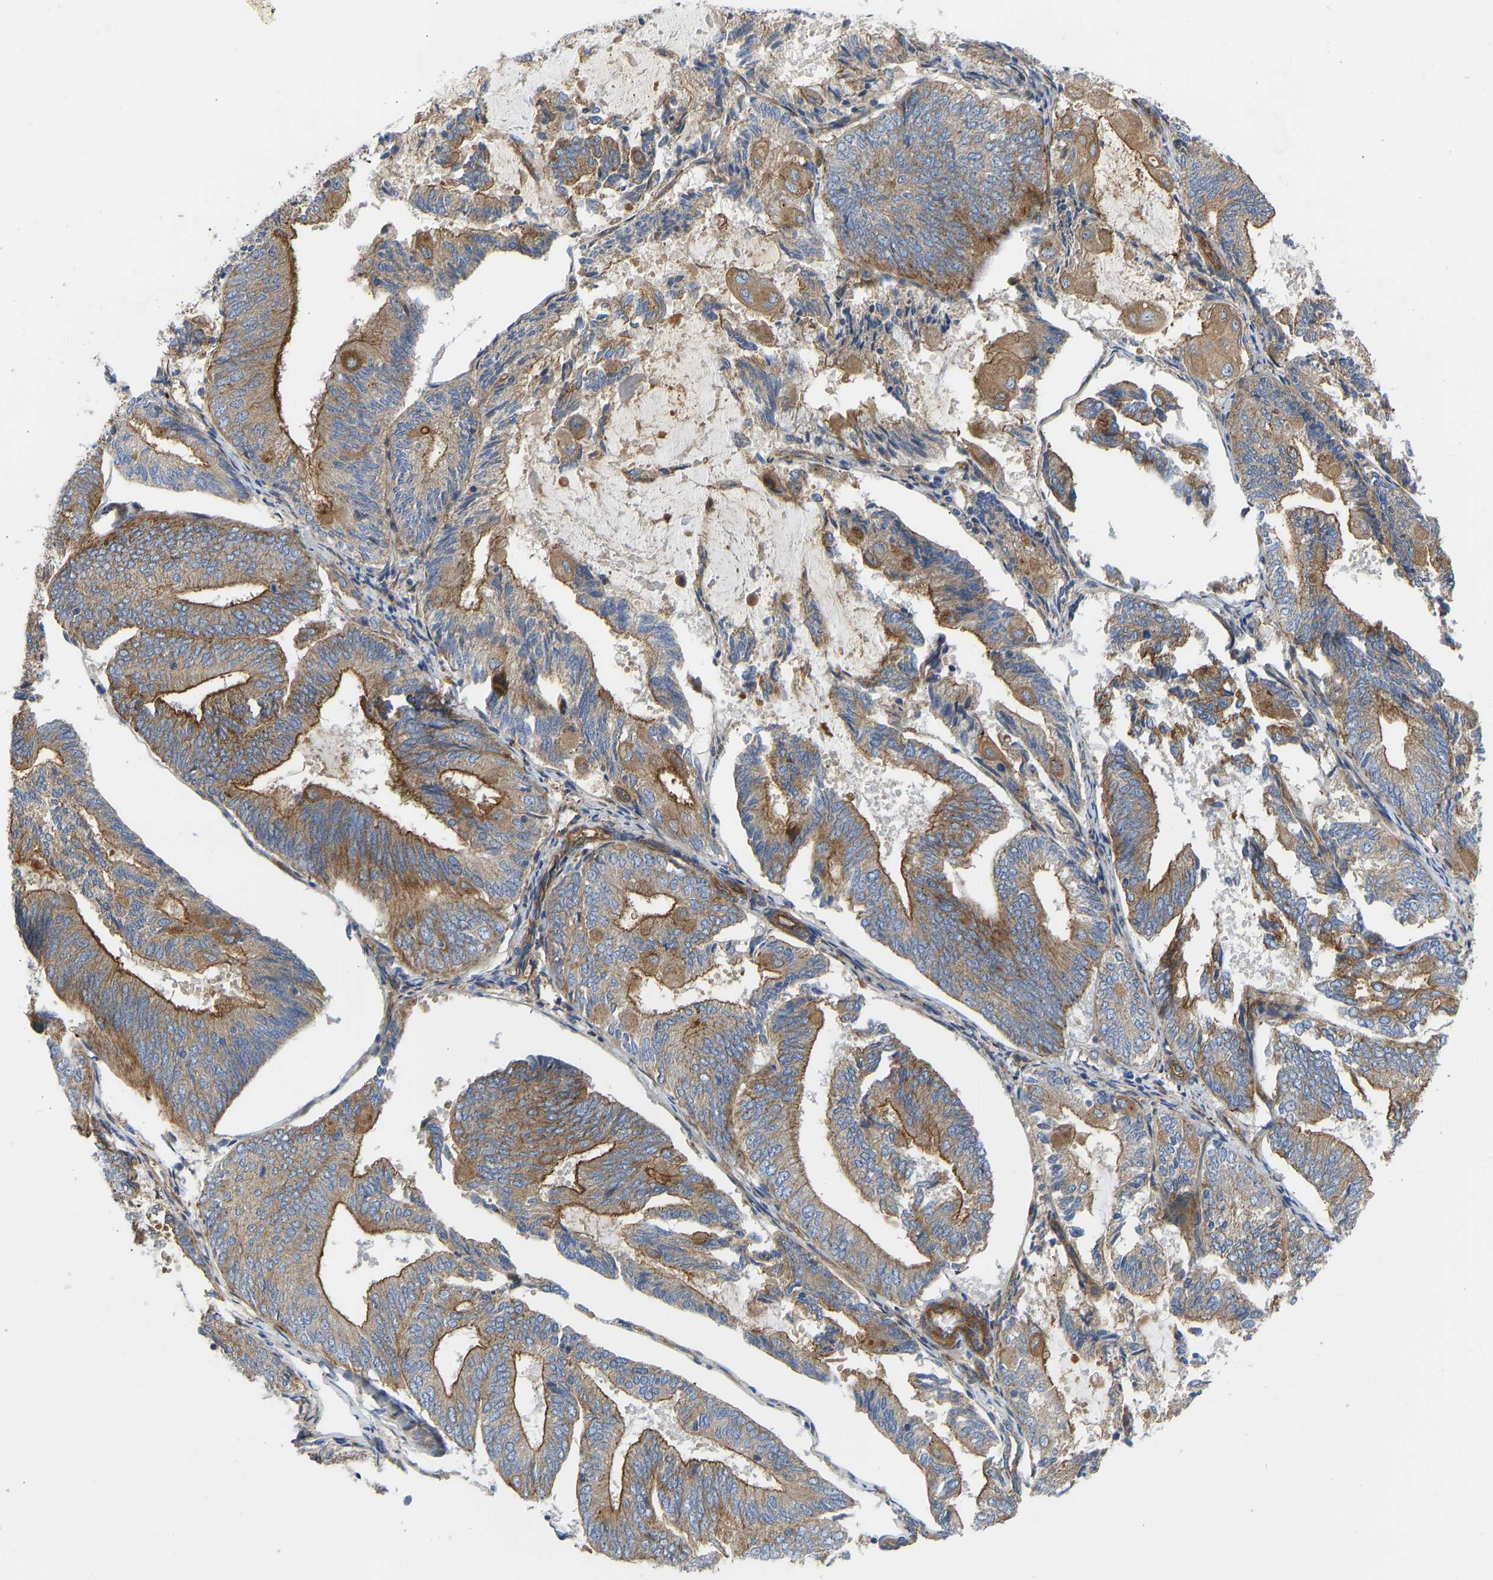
{"staining": {"intensity": "strong", "quantity": ">75%", "location": "cytoplasmic/membranous"}, "tissue": "endometrial cancer", "cell_type": "Tumor cells", "image_type": "cancer", "snomed": [{"axis": "morphology", "description": "Adenocarcinoma, NOS"}, {"axis": "topography", "description": "Endometrium"}], "caption": "This micrograph demonstrates immunohistochemistry staining of adenocarcinoma (endometrial), with high strong cytoplasmic/membranous expression in about >75% of tumor cells.", "gene": "MYO1C", "patient": {"sex": "female", "age": 81}}